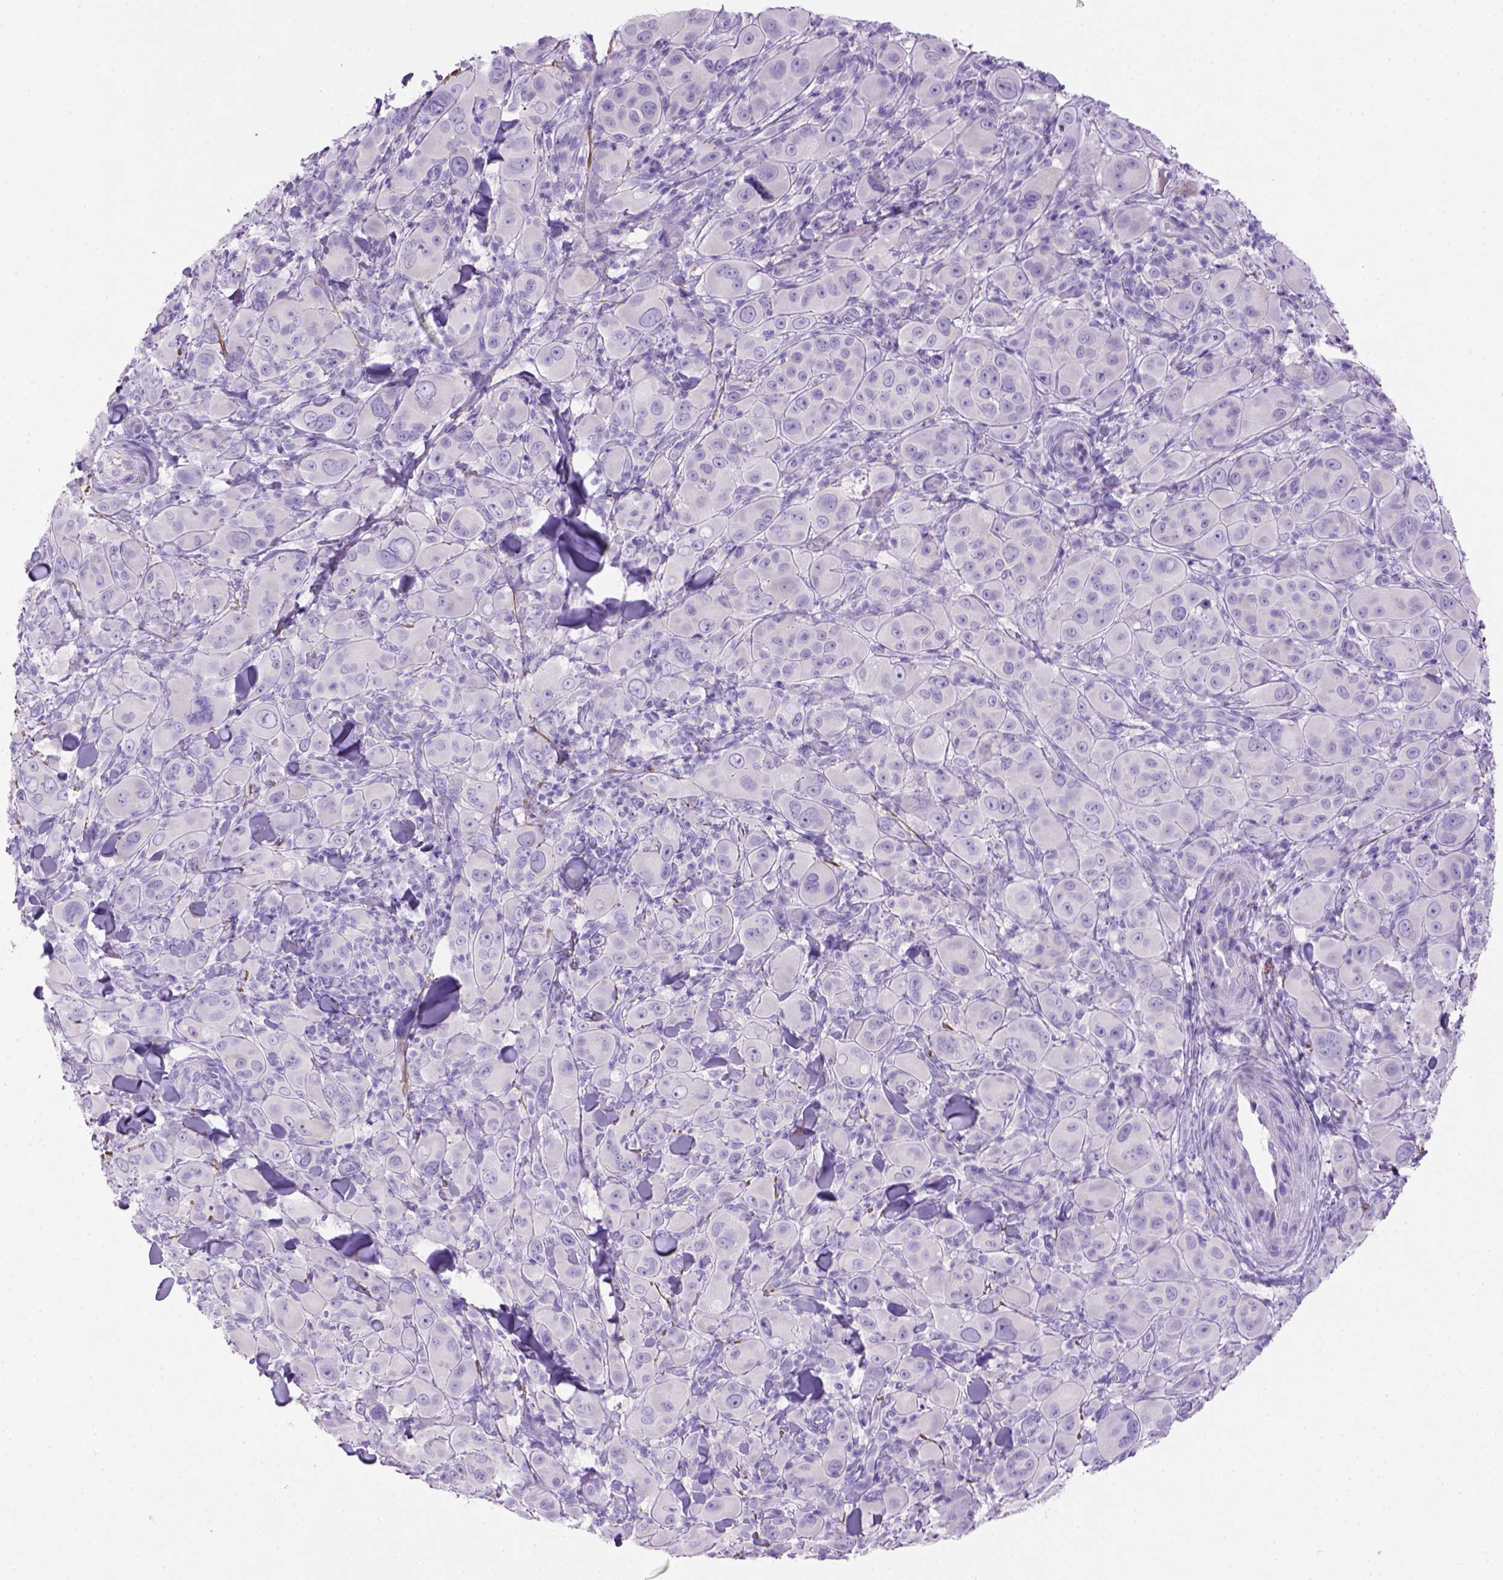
{"staining": {"intensity": "negative", "quantity": "none", "location": "none"}, "tissue": "melanoma", "cell_type": "Tumor cells", "image_type": "cancer", "snomed": [{"axis": "morphology", "description": "Malignant melanoma, NOS"}, {"axis": "topography", "description": "Skin"}], "caption": "Protein analysis of malignant melanoma exhibits no significant positivity in tumor cells.", "gene": "SIRPD", "patient": {"sex": "female", "age": 87}}